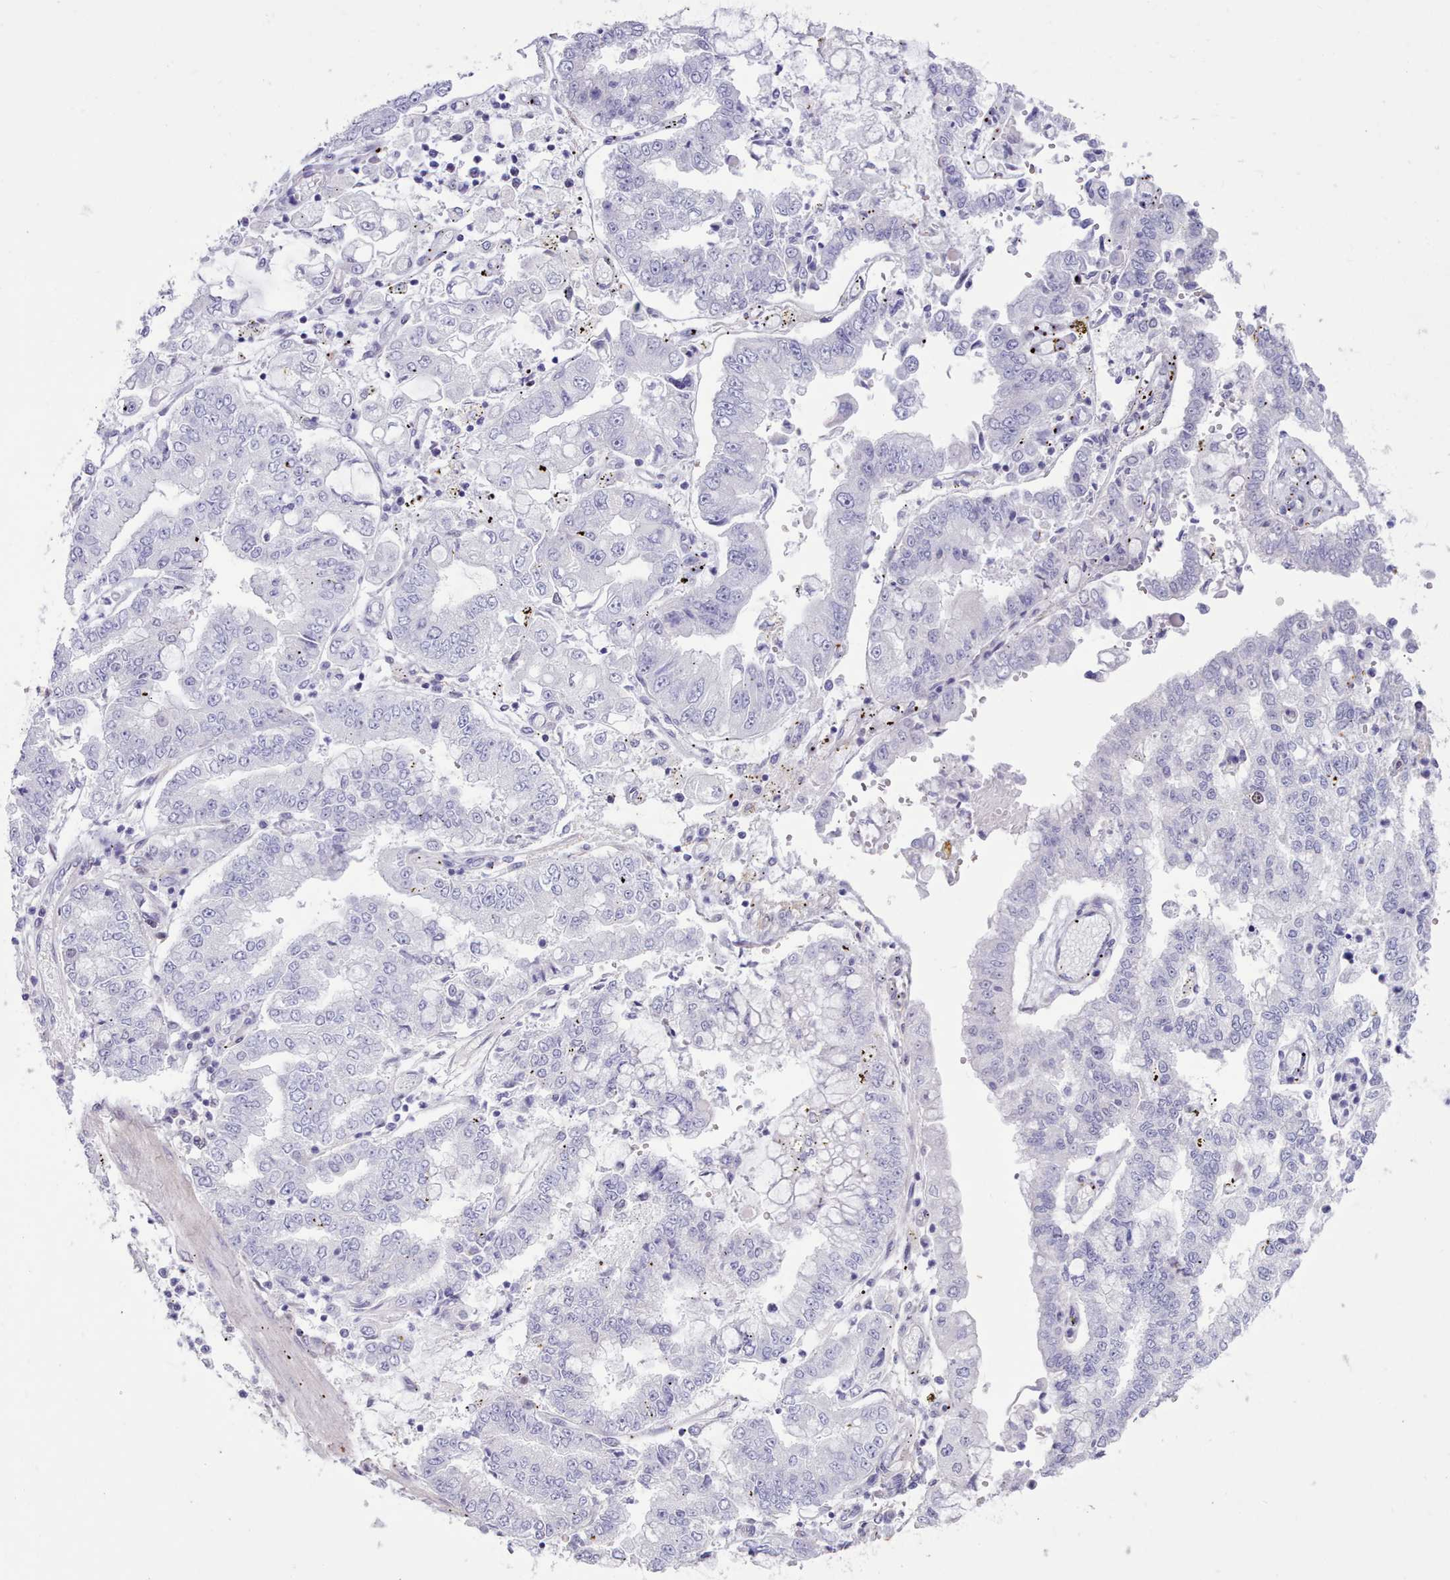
{"staining": {"intensity": "negative", "quantity": "none", "location": "none"}, "tissue": "stomach cancer", "cell_type": "Tumor cells", "image_type": "cancer", "snomed": [{"axis": "morphology", "description": "Adenocarcinoma, NOS"}, {"axis": "topography", "description": "Stomach"}], "caption": "DAB (3,3'-diaminobenzidine) immunohistochemical staining of stomach cancer reveals no significant staining in tumor cells.", "gene": "TMEM253", "patient": {"sex": "male", "age": 76}}